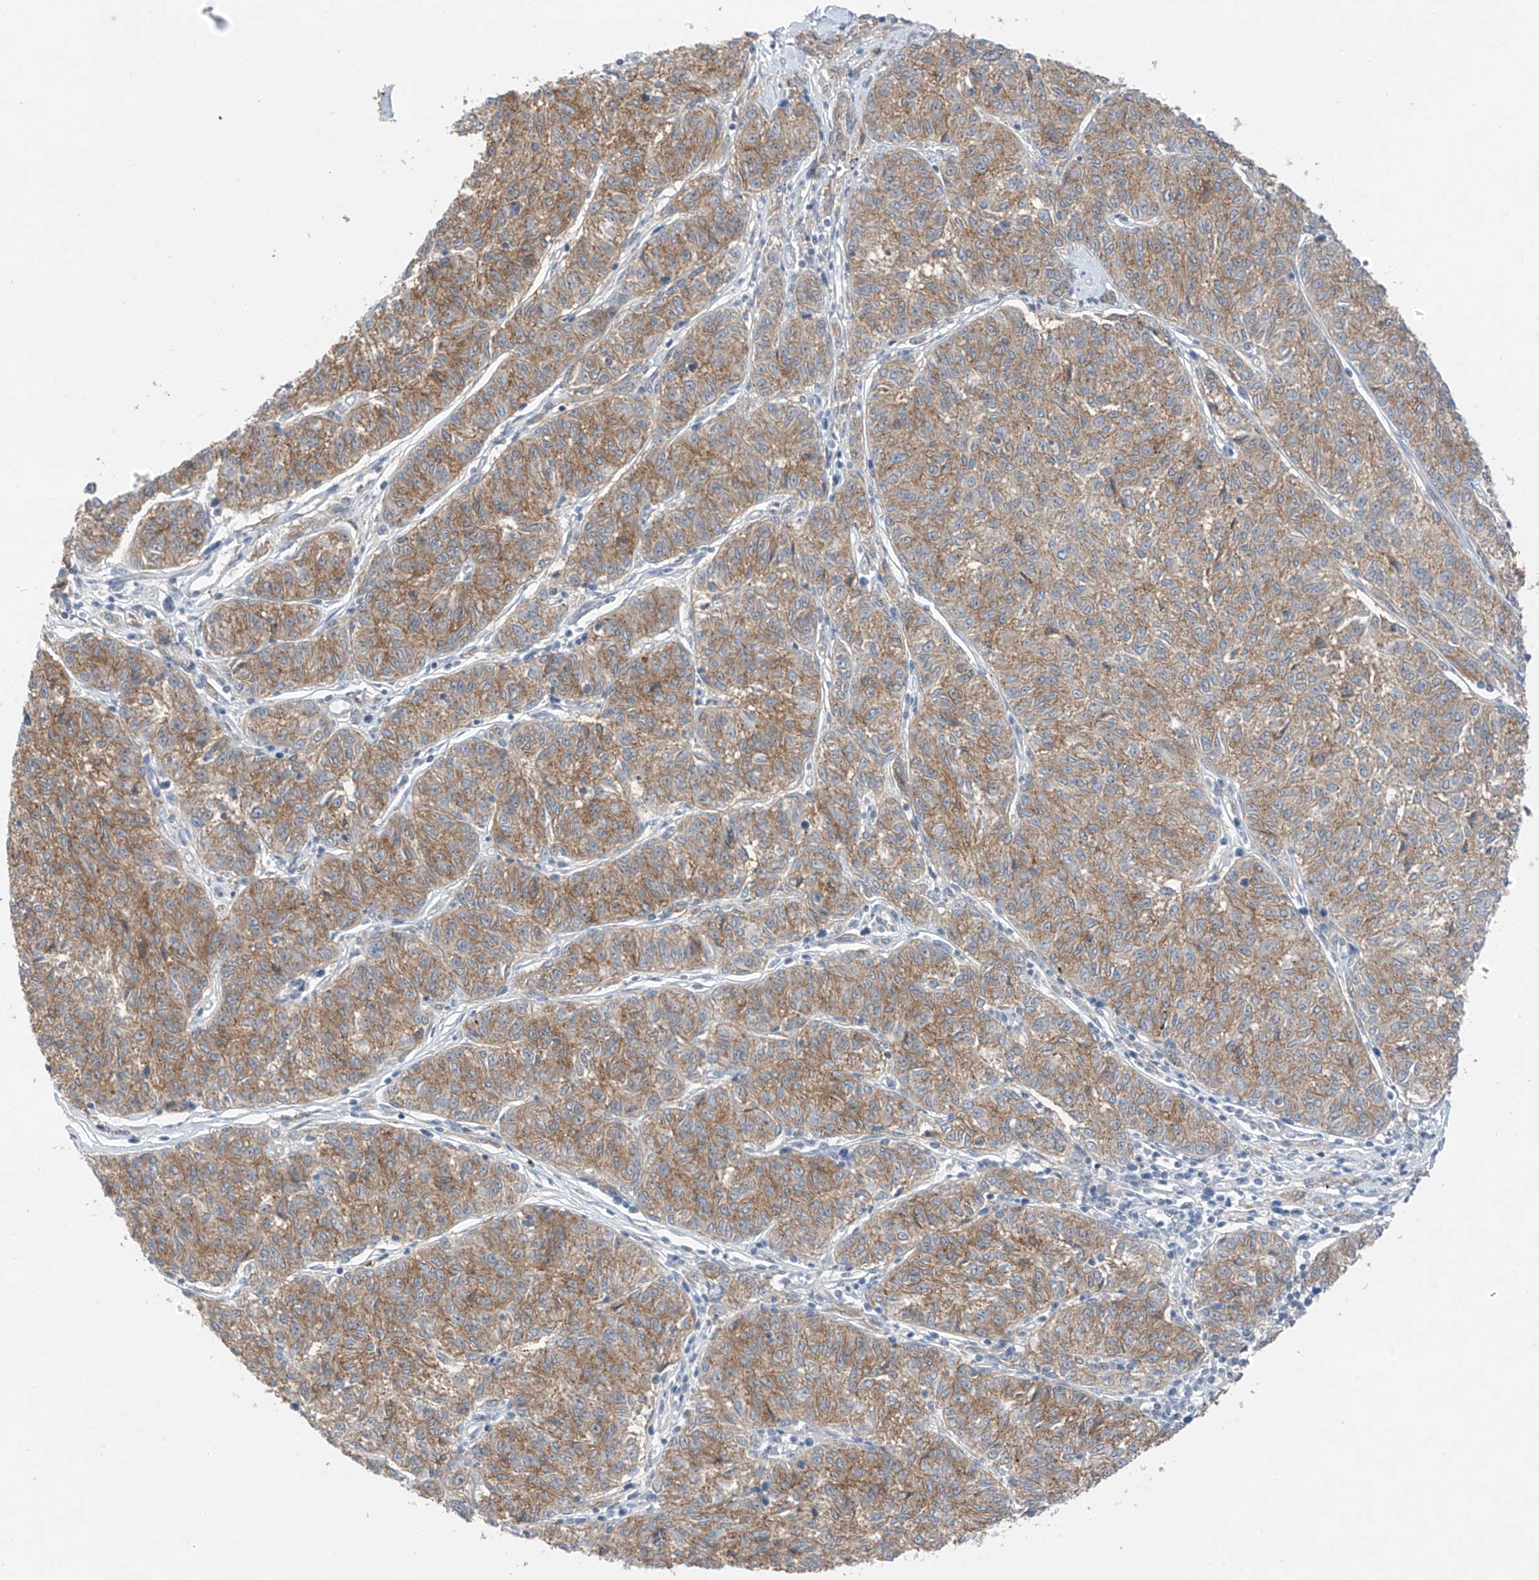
{"staining": {"intensity": "moderate", "quantity": ">75%", "location": "cytoplasmic/membranous"}, "tissue": "melanoma", "cell_type": "Tumor cells", "image_type": "cancer", "snomed": [{"axis": "morphology", "description": "Malignant melanoma, NOS"}, {"axis": "topography", "description": "Skin"}], "caption": "Tumor cells reveal medium levels of moderate cytoplasmic/membranous expression in about >75% of cells in human malignant melanoma. The protein of interest is stained brown, and the nuclei are stained in blue (DAB IHC with brightfield microscopy, high magnification).", "gene": "ABLIM2", "patient": {"sex": "female", "age": 72}}